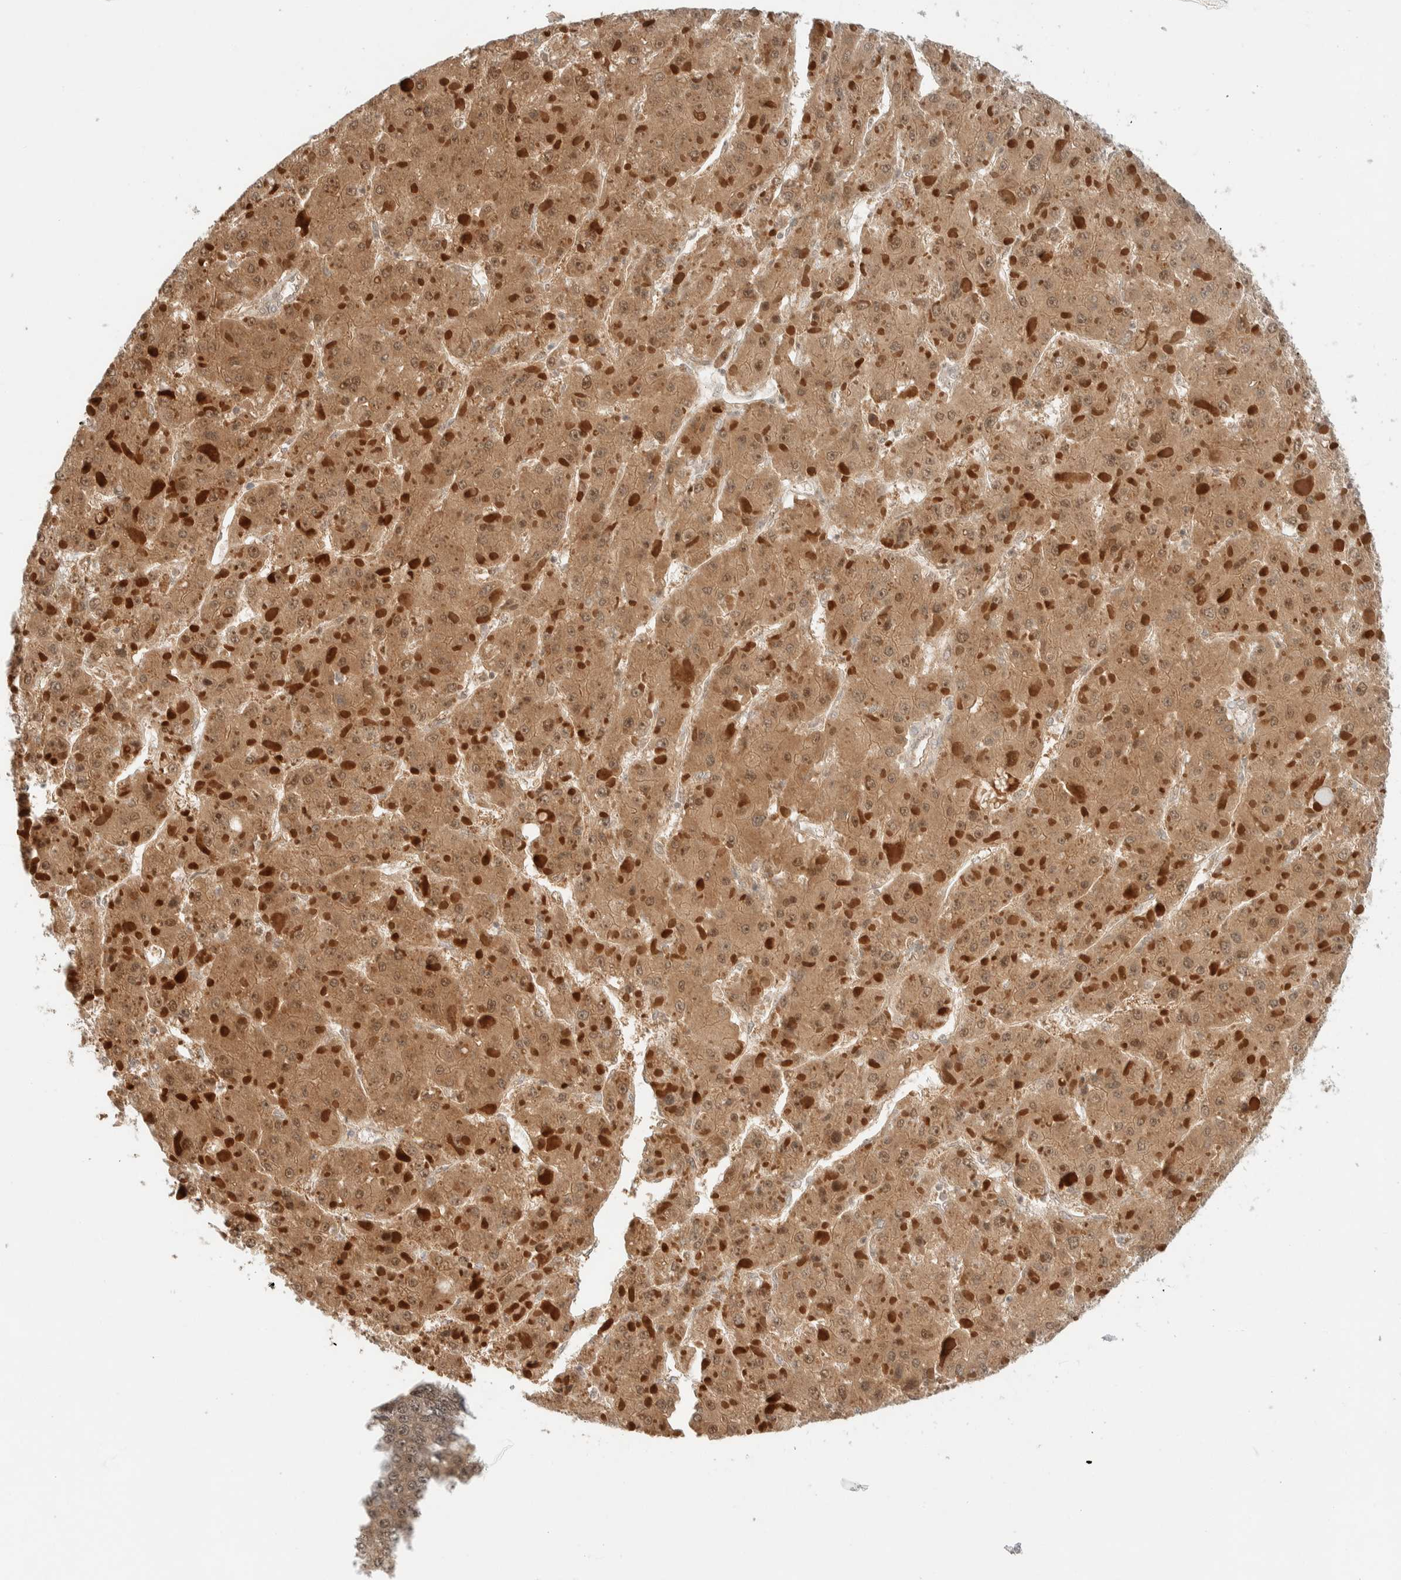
{"staining": {"intensity": "moderate", "quantity": ">75%", "location": "cytoplasmic/membranous"}, "tissue": "liver cancer", "cell_type": "Tumor cells", "image_type": "cancer", "snomed": [{"axis": "morphology", "description": "Carcinoma, Hepatocellular, NOS"}, {"axis": "topography", "description": "Liver"}], "caption": "Protein analysis of liver cancer tissue demonstrates moderate cytoplasmic/membranous expression in approximately >75% of tumor cells.", "gene": "C8orf76", "patient": {"sex": "female", "age": 73}}